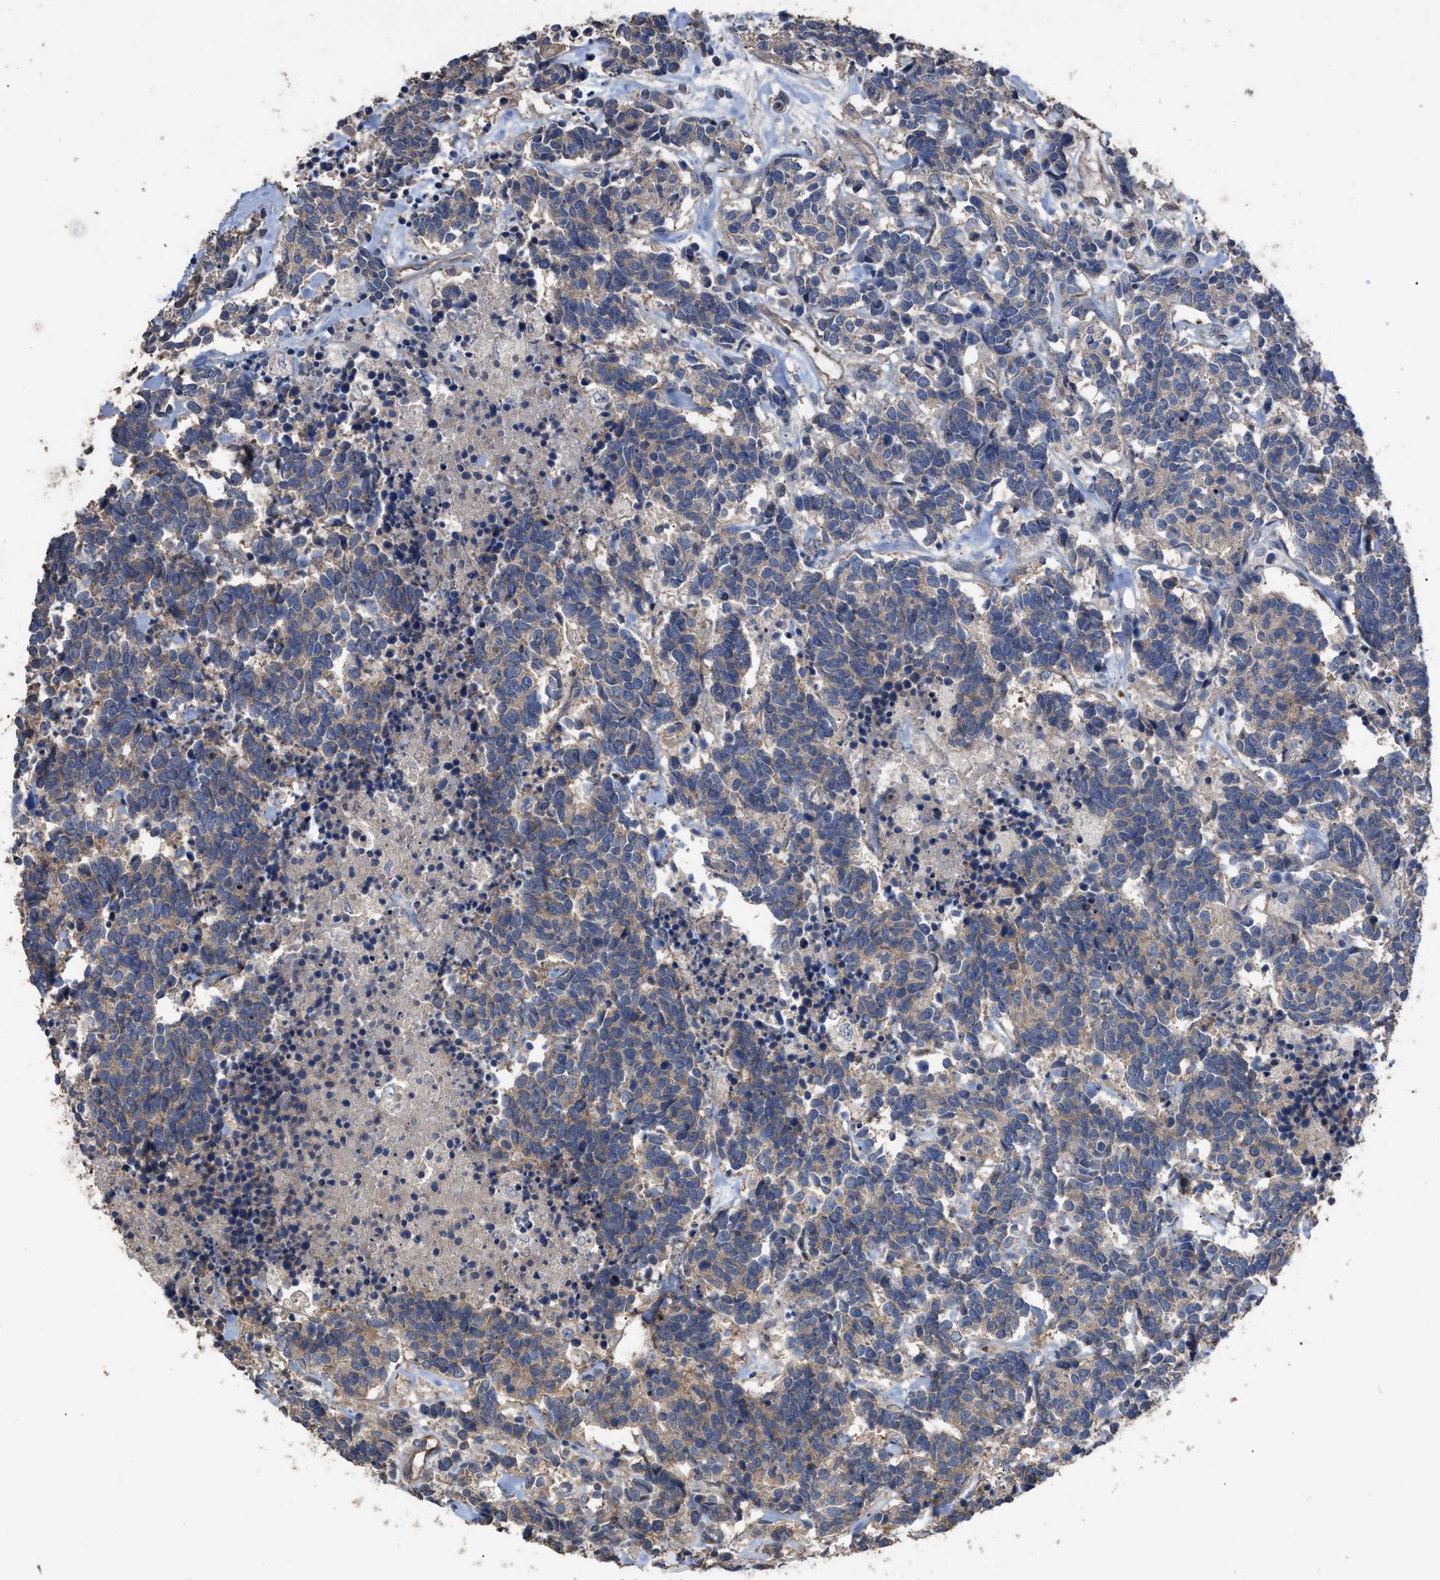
{"staining": {"intensity": "weak", "quantity": "25%-75%", "location": "cytoplasmic/membranous"}, "tissue": "carcinoid", "cell_type": "Tumor cells", "image_type": "cancer", "snomed": [{"axis": "morphology", "description": "Carcinoma, NOS"}, {"axis": "morphology", "description": "Carcinoid, malignant, NOS"}, {"axis": "topography", "description": "Urinary bladder"}], "caption": "Carcinoid (malignant) tissue displays weak cytoplasmic/membranous staining in about 25%-75% of tumor cells", "gene": "BTN2A1", "patient": {"sex": "male", "age": 57}}